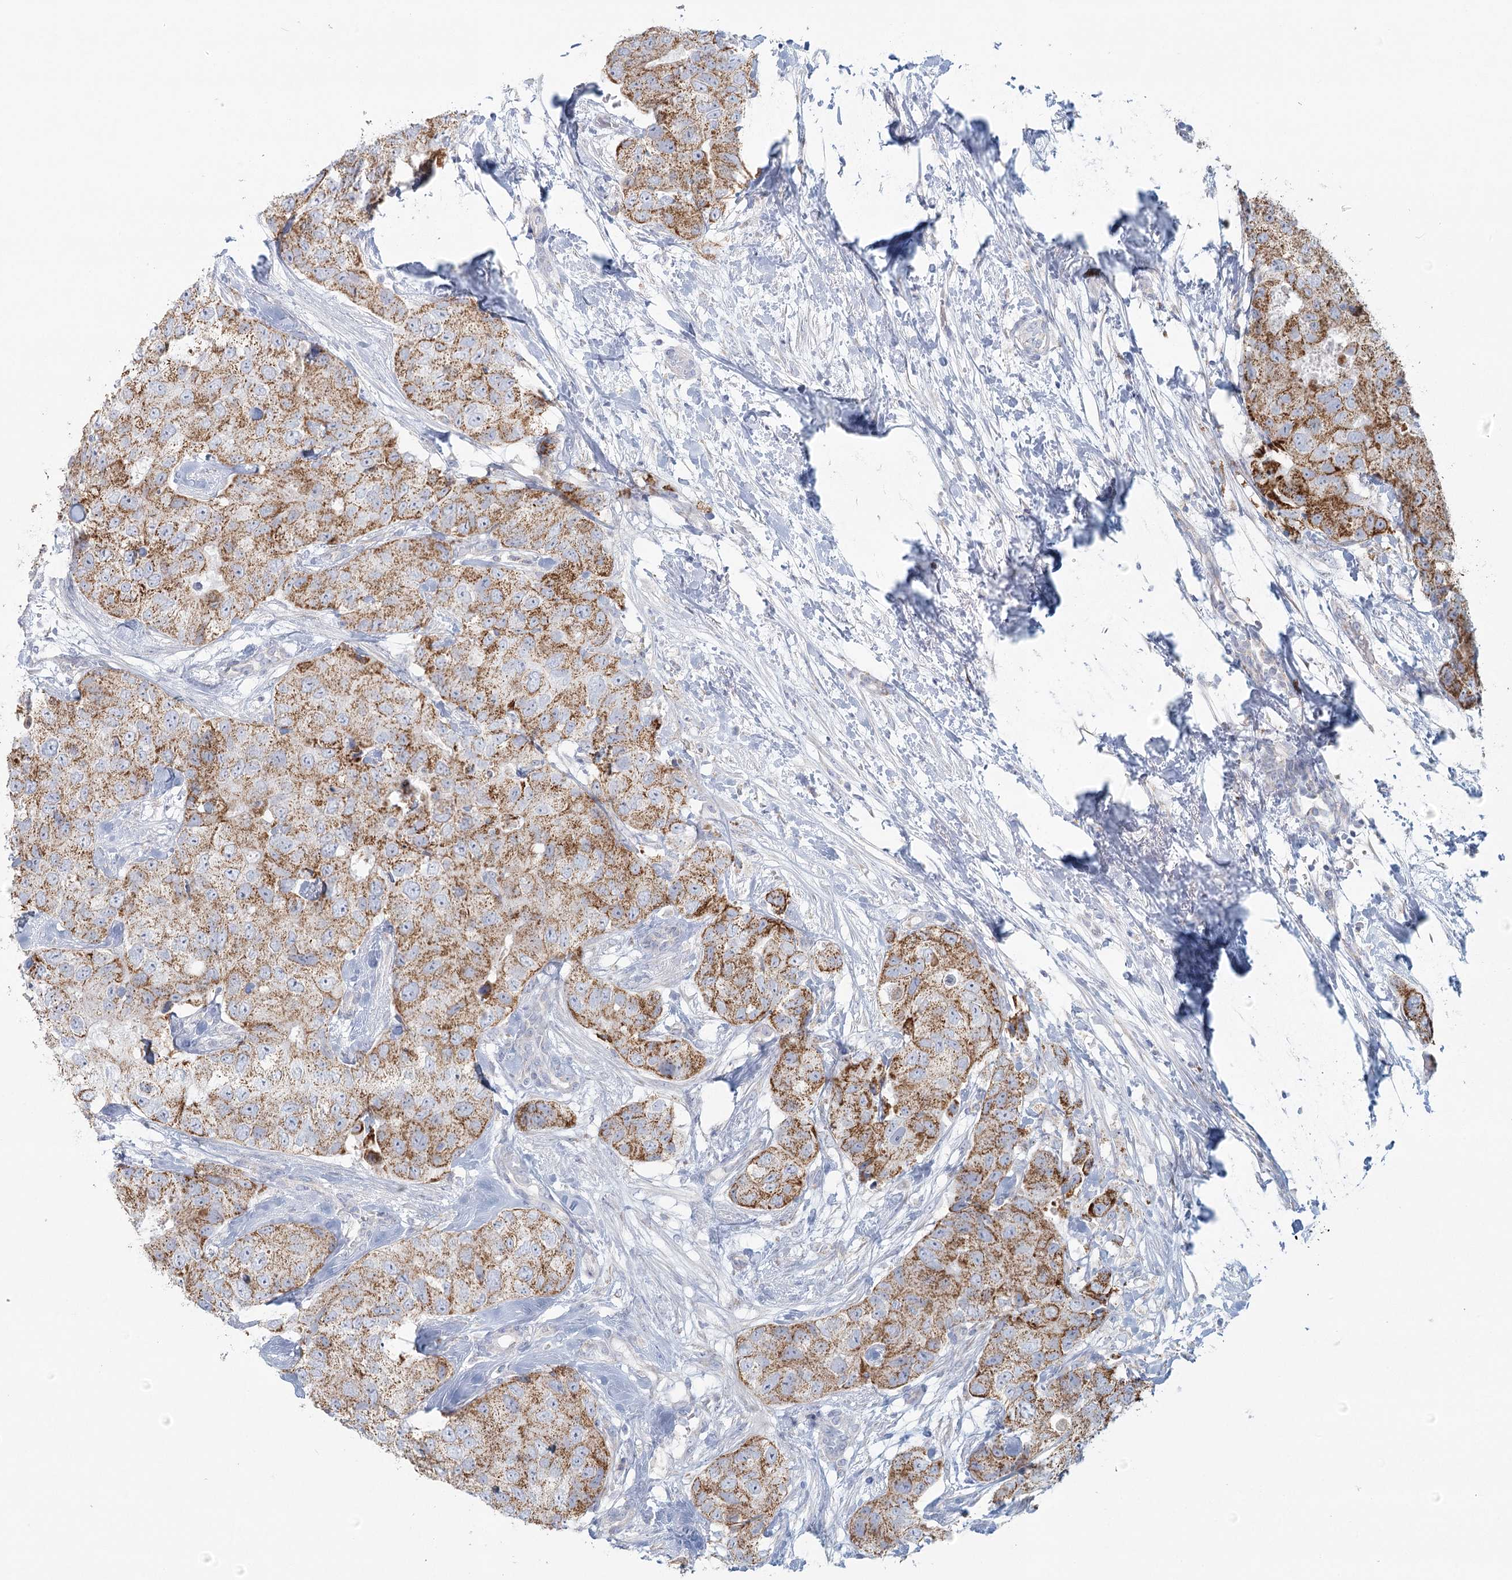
{"staining": {"intensity": "moderate", "quantity": ">75%", "location": "cytoplasmic/membranous"}, "tissue": "breast cancer", "cell_type": "Tumor cells", "image_type": "cancer", "snomed": [{"axis": "morphology", "description": "Duct carcinoma"}, {"axis": "topography", "description": "Breast"}], "caption": "Protein expression analysis of human breast cancer reveals moderate cytoplasmic/membranous staining in approximately >75% of tumor cells.", "gene": "BPHL", "patient": {"sex": "female", "age": 62}}